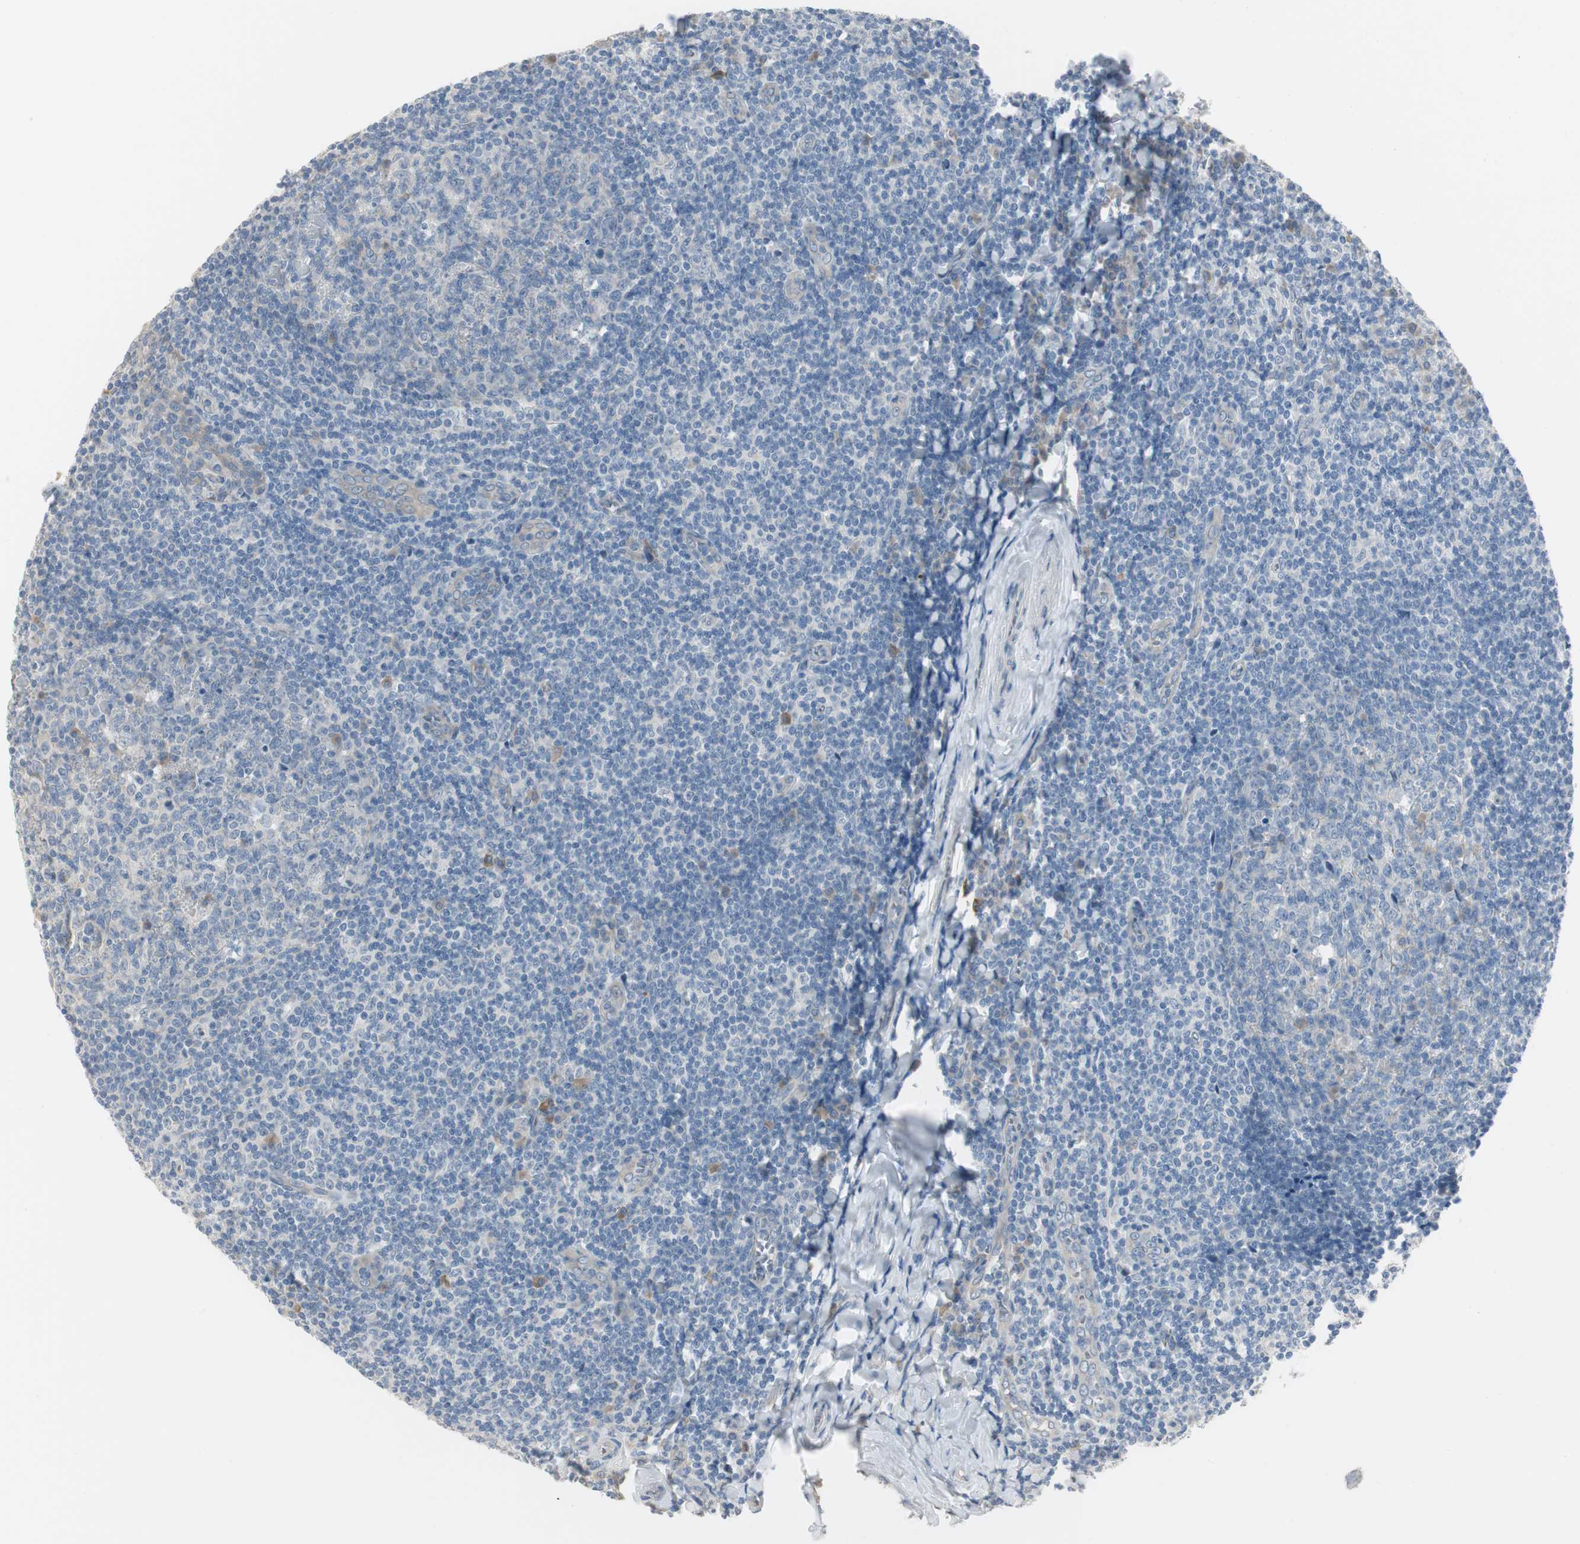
{"staining": {"intensity": "negative", "quantity": "none", "location": "none"}, "tissue": "tonsil", "cell_type": "Germinal center cells", "image_type": "normal", "snomed": [{"axis": "morphology", "description": "Normal tissue, NOS"}, {"axis": "topography", "description": "Tonsil"}], "caption": "Immunohistochemical staining of benign human tonsil displays no significant positivity in germinal center cells. The staining was performed using DAB (3,3'-diaminobenzidine) to visualize the protein expression in brown, while the nuclei were stained in blue with hematoxylin (Magnification: 20x).", "gene": "SPINK4", "patient": {"sex": "male", "age": 31}}